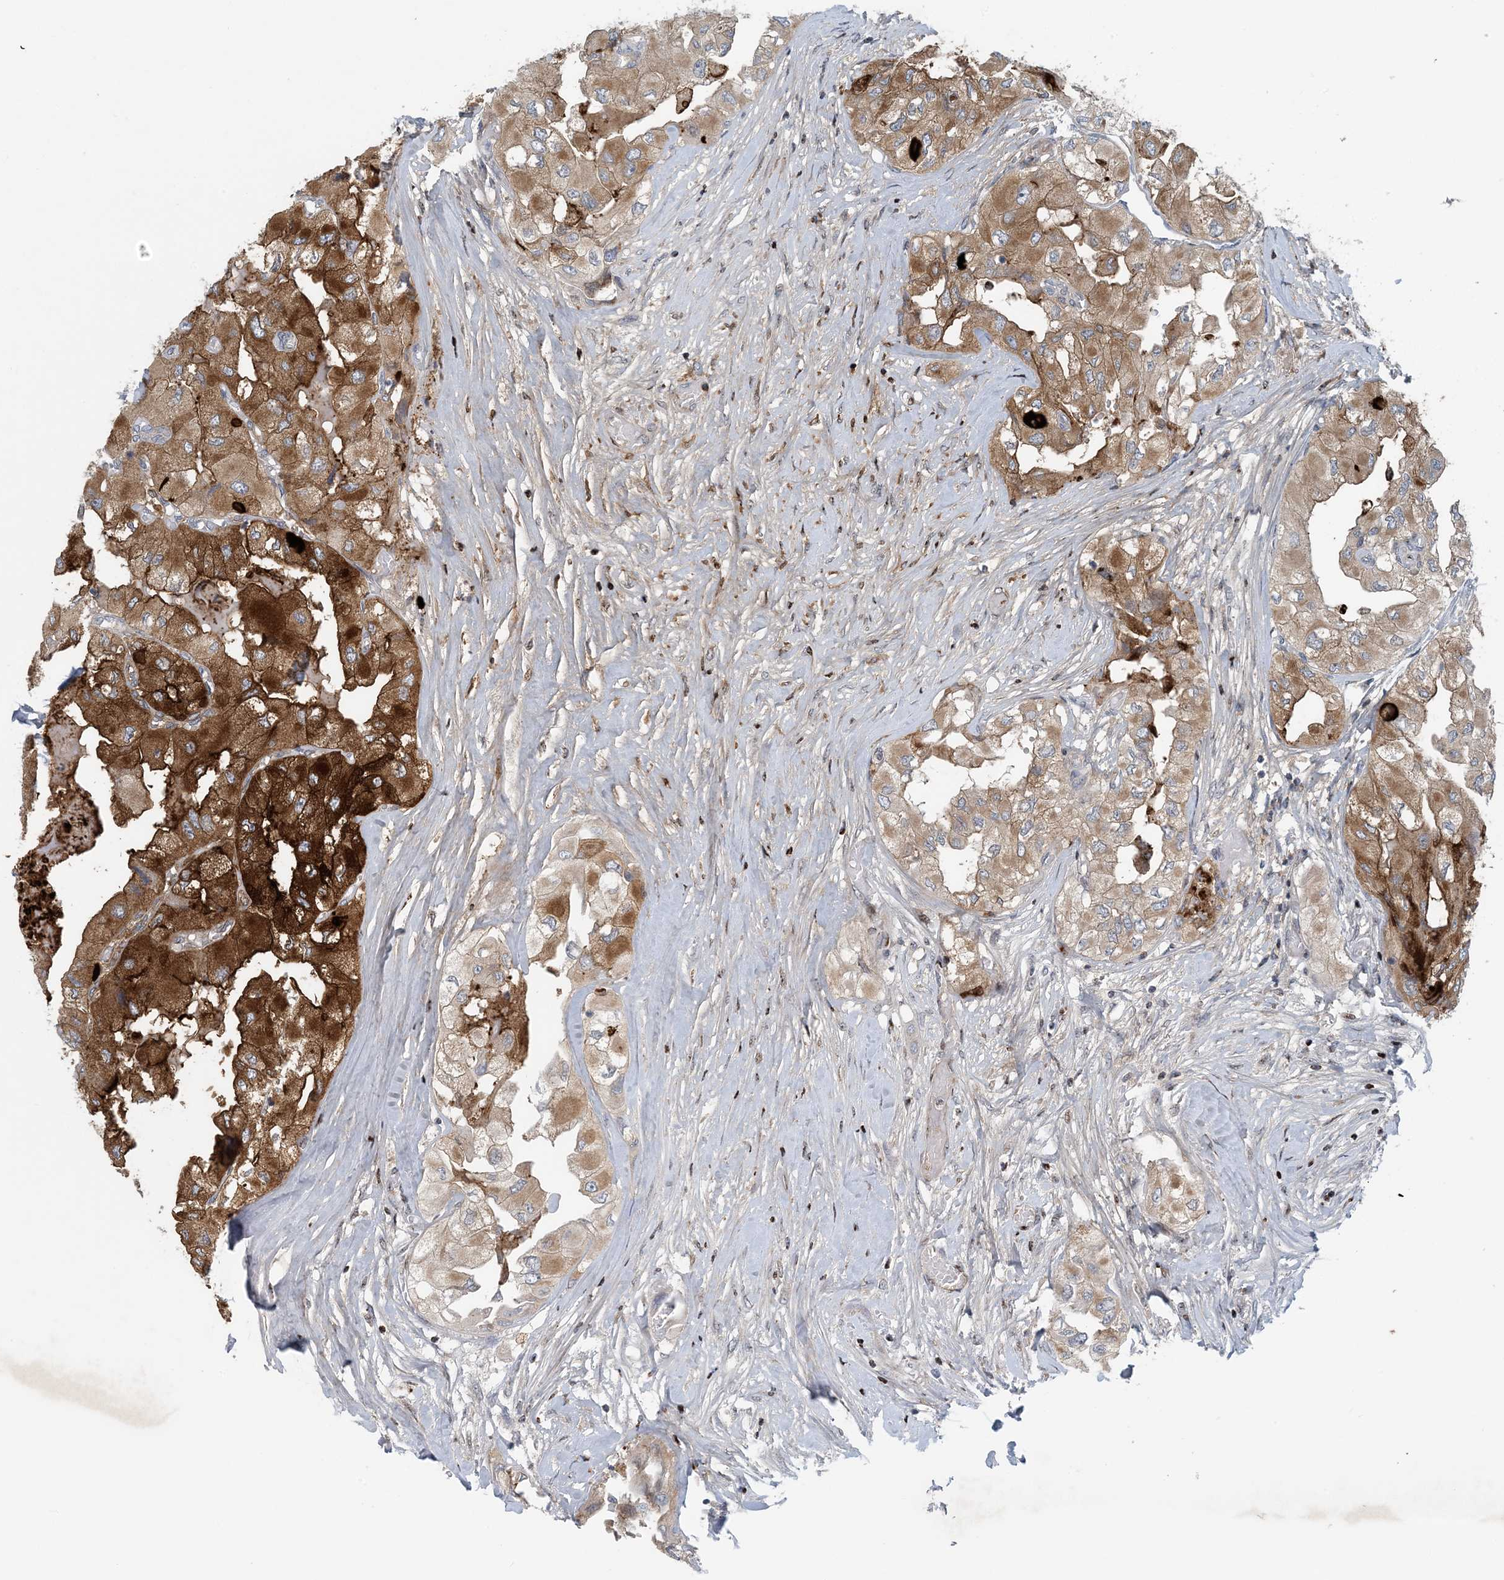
{"staining": {"intensity": "strong", "quantity": "25%-75%", "location": "cytoplasmic/membranous"}, "tissue": "thyroid cancer", "cell_type": "Tumor cells", "image_type": "cancer", "snomed": [{"axis": "morphology", "description": "Papillary adenocarcinoma, NOS"}, {"axis": "topography", "description": "Thyroid gland"}], "caption": "DAB immunohistochemical staining of papillary adenocarcinoma (thyroid) exhibits strong cytoplasmic/membranous protein positivity in approximately 25%-75% of tumor cells.", "gene": "HIKESHI", "patient": {"sex": "female", "age": 59}}